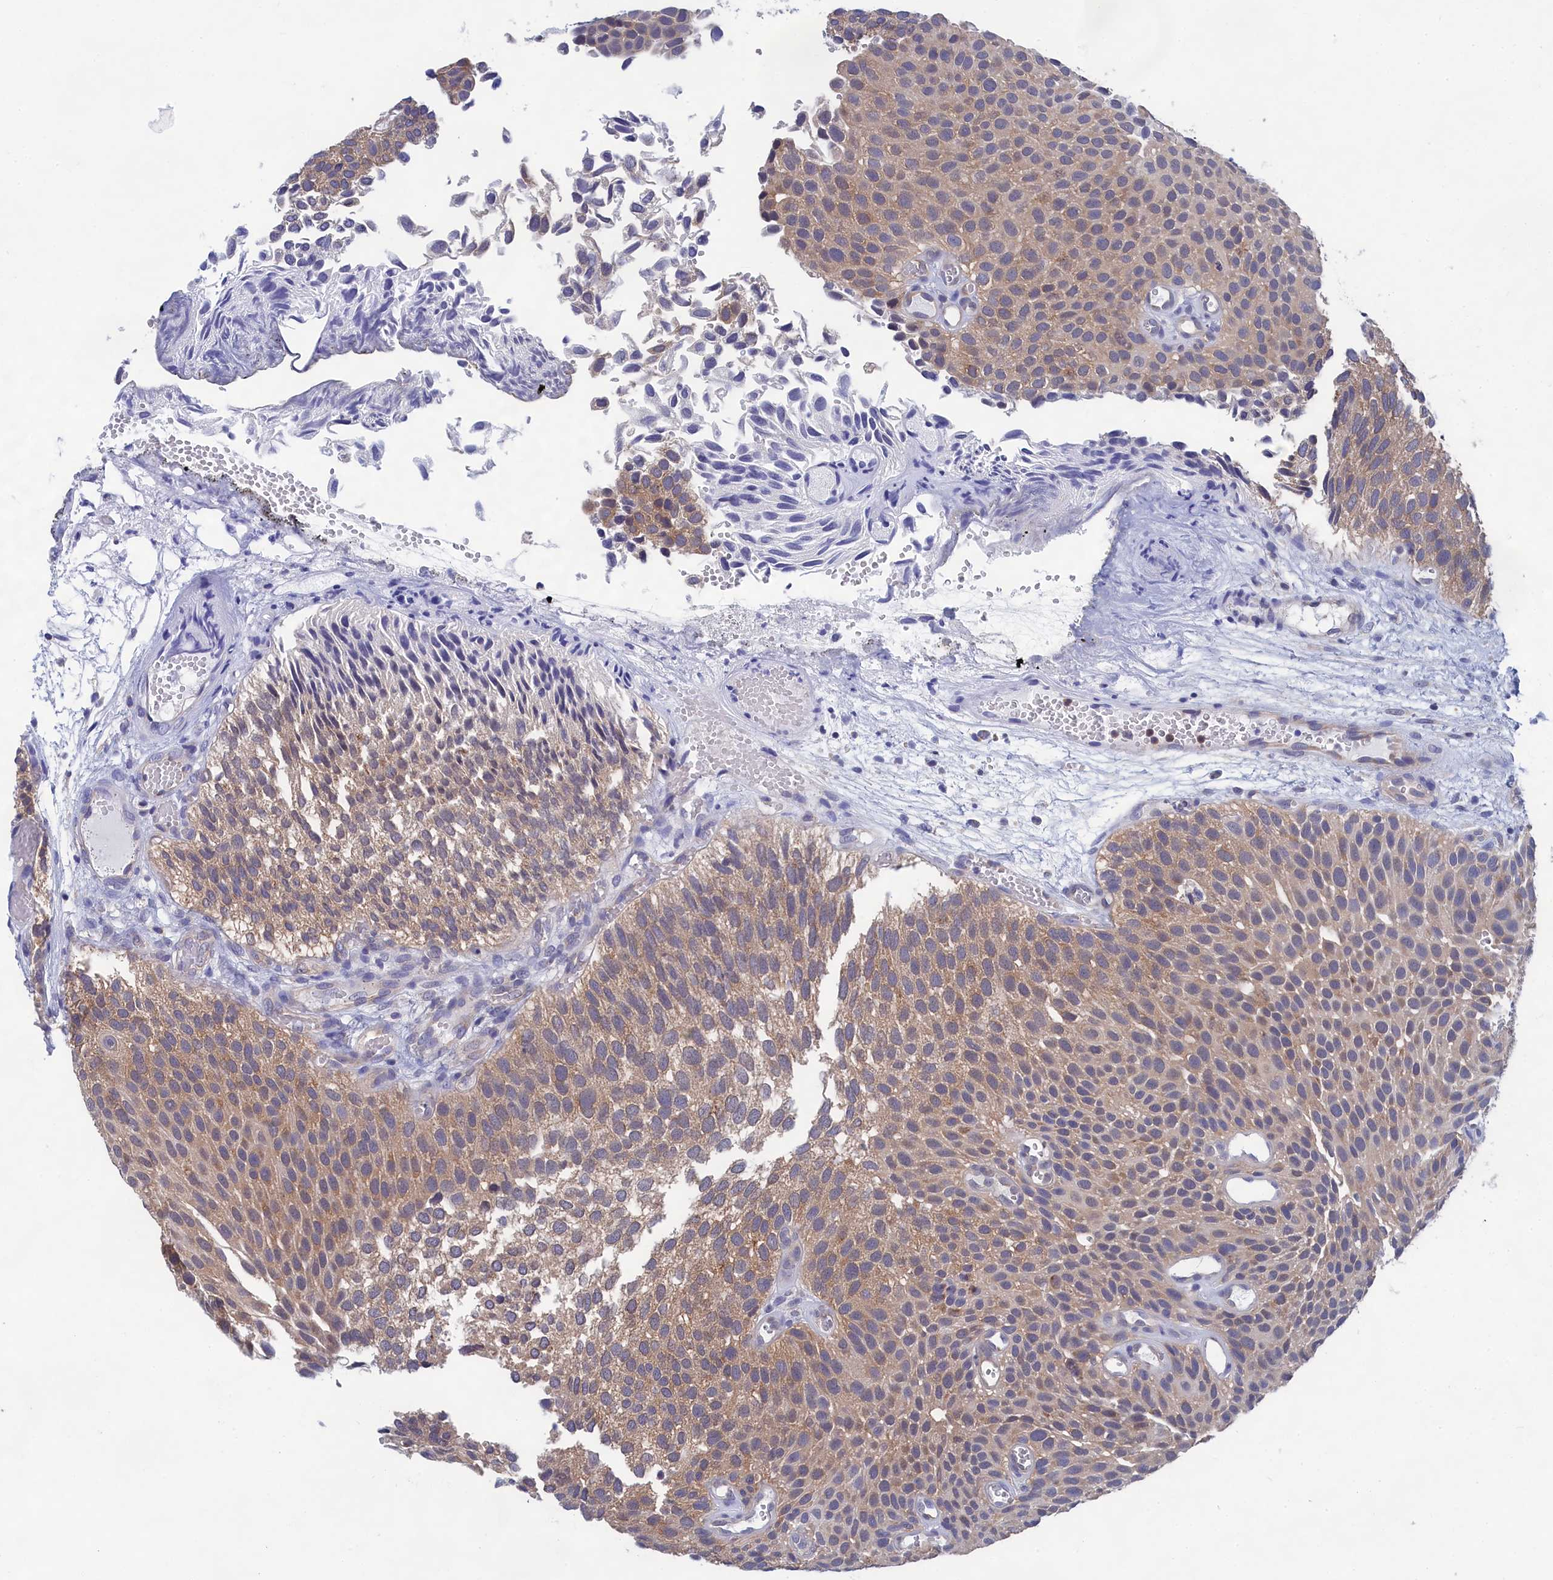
{"staining": {"intensity": "weak", "quantity": ">75%", "location": "cytoplasmic/membranous"}, "tissue": "urothelial cancer", "cell_type": "Tumor cells", "image_type": "cancer", "snomed": [{"axis": "morphology", "description": "Urothelial carcinoma, Low grade"}, {"axis": "topography", "description": "Urinary bladder"}], "caption": "Urothelial cancer was stained to show a protein in brown. There is low levels of weak cytoplasmic/membranous staining in about >75% of tumor cells.", "gene": "PGP", "patient": {"sex": "male", "age": 89}}